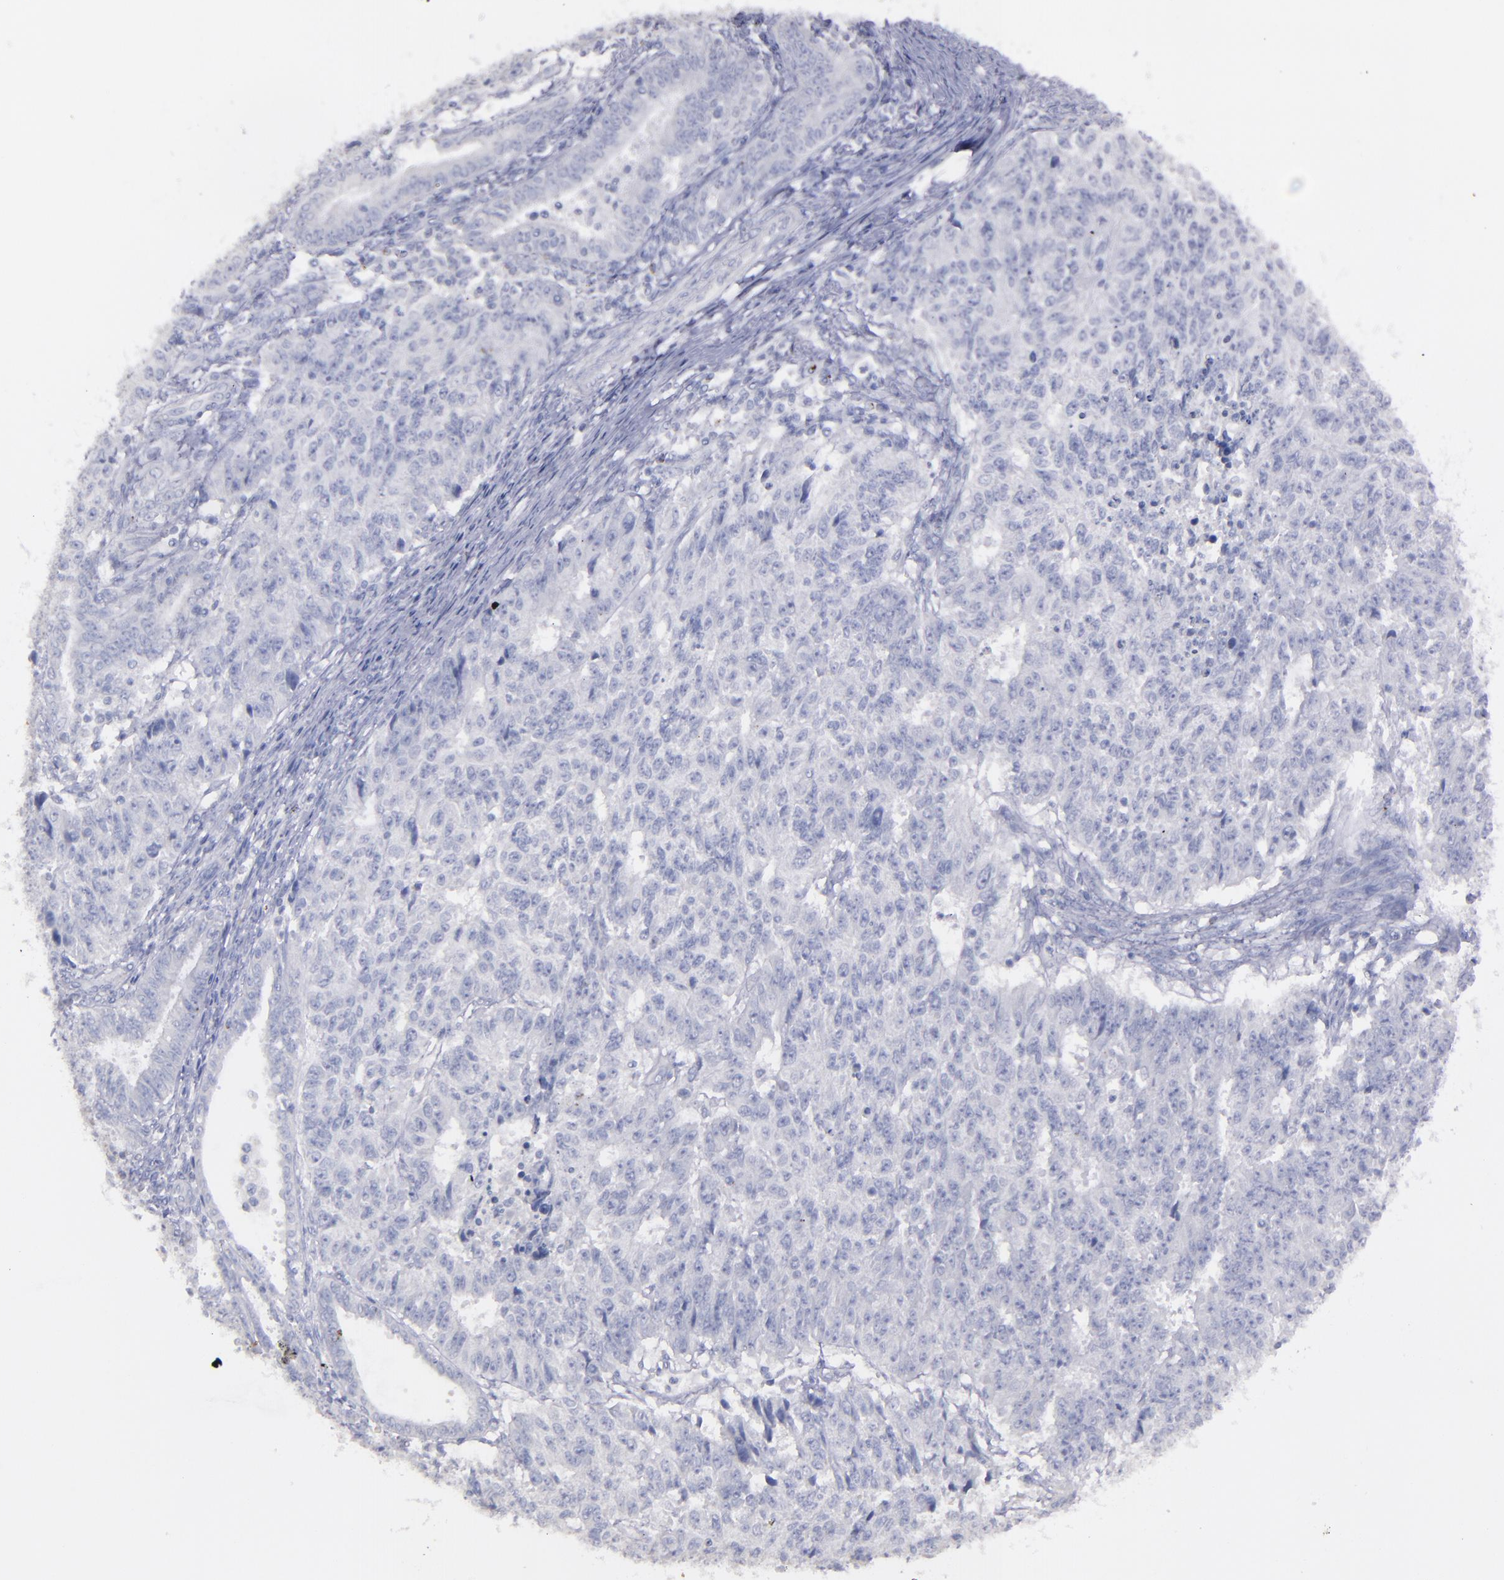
{"staining": {"intensity": "negative", "quantity": "none", "location": "none"}, "tissue": "endometrial cancer", "cell_type": "Tumor cells", "image_type": "cancer", "snomed": [{"axis": "morphology", "description": "Adenocarcinoma, NOS"}, {"axis": "topography", "description": "Endometrium"}], "caption": "Immunohistochemical staining of human adenocarcinoma (endometrial) shows no significant staining in tumor cells.", "gene": "SNAP25", "patient": {"sex": "female", "age": 42}}